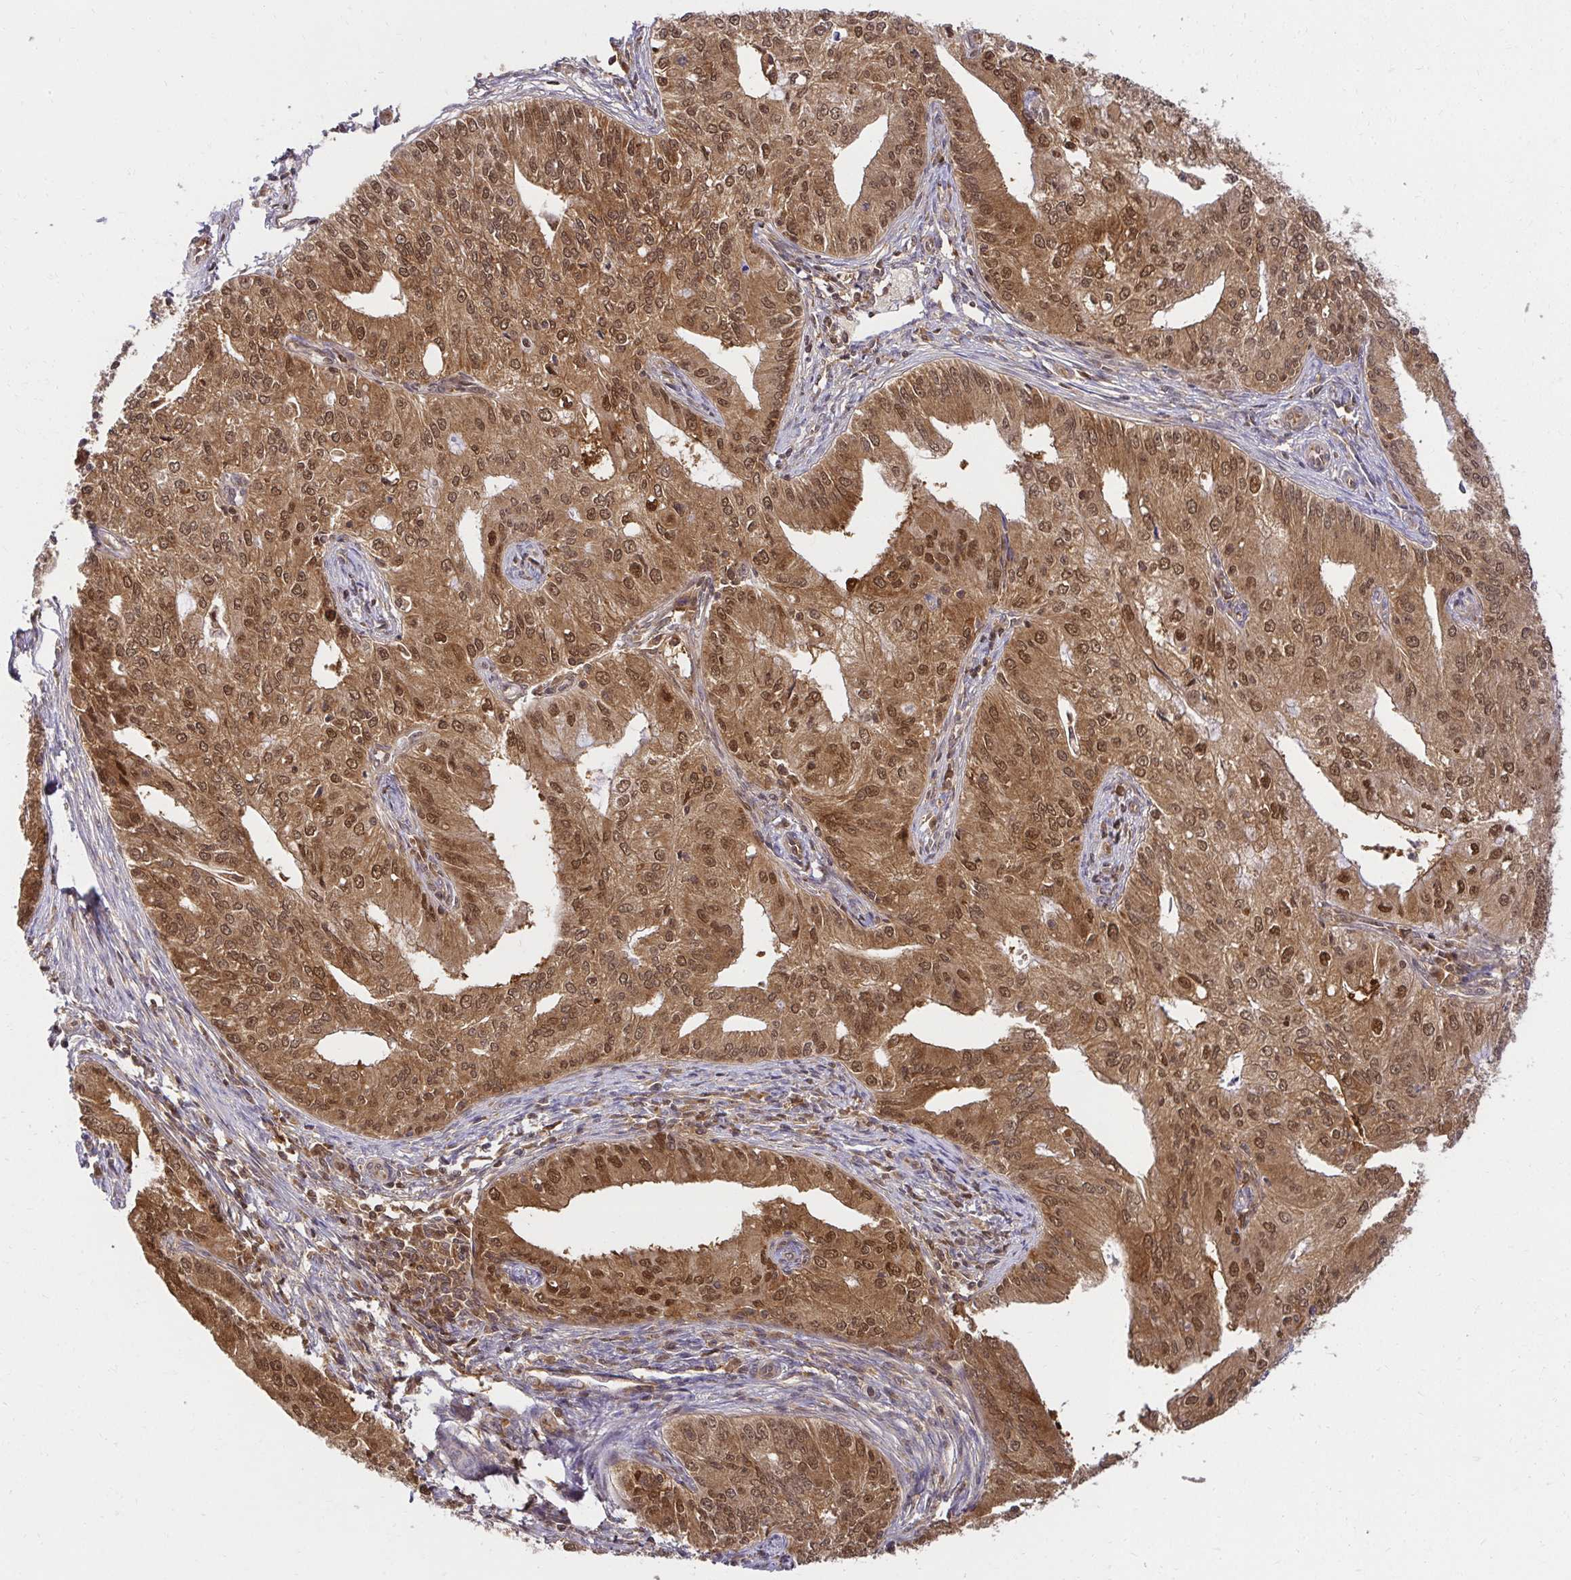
{"staining": {"intensity": "strong", "quantity": ">75%", "location": "cytoplasmic/membranous,nuclear"}, "tissue": "endometrial cancer", "cell_type": "Tumor cells", "image_type": "cancer", "snomed": [{"axis": "morphology", "description": "Adenocarcinoma, NOS"}, {"axis": "topography", "description": "Endometrium"}], "caption": "Adenocarcinoma (endometrial) stained for a protein demonstrates strong cytoplasmic/membranous and nuclear positivity in tumor cells.", "gene": "PSMA4", "patient": {"sex": "female", "age": 50}}